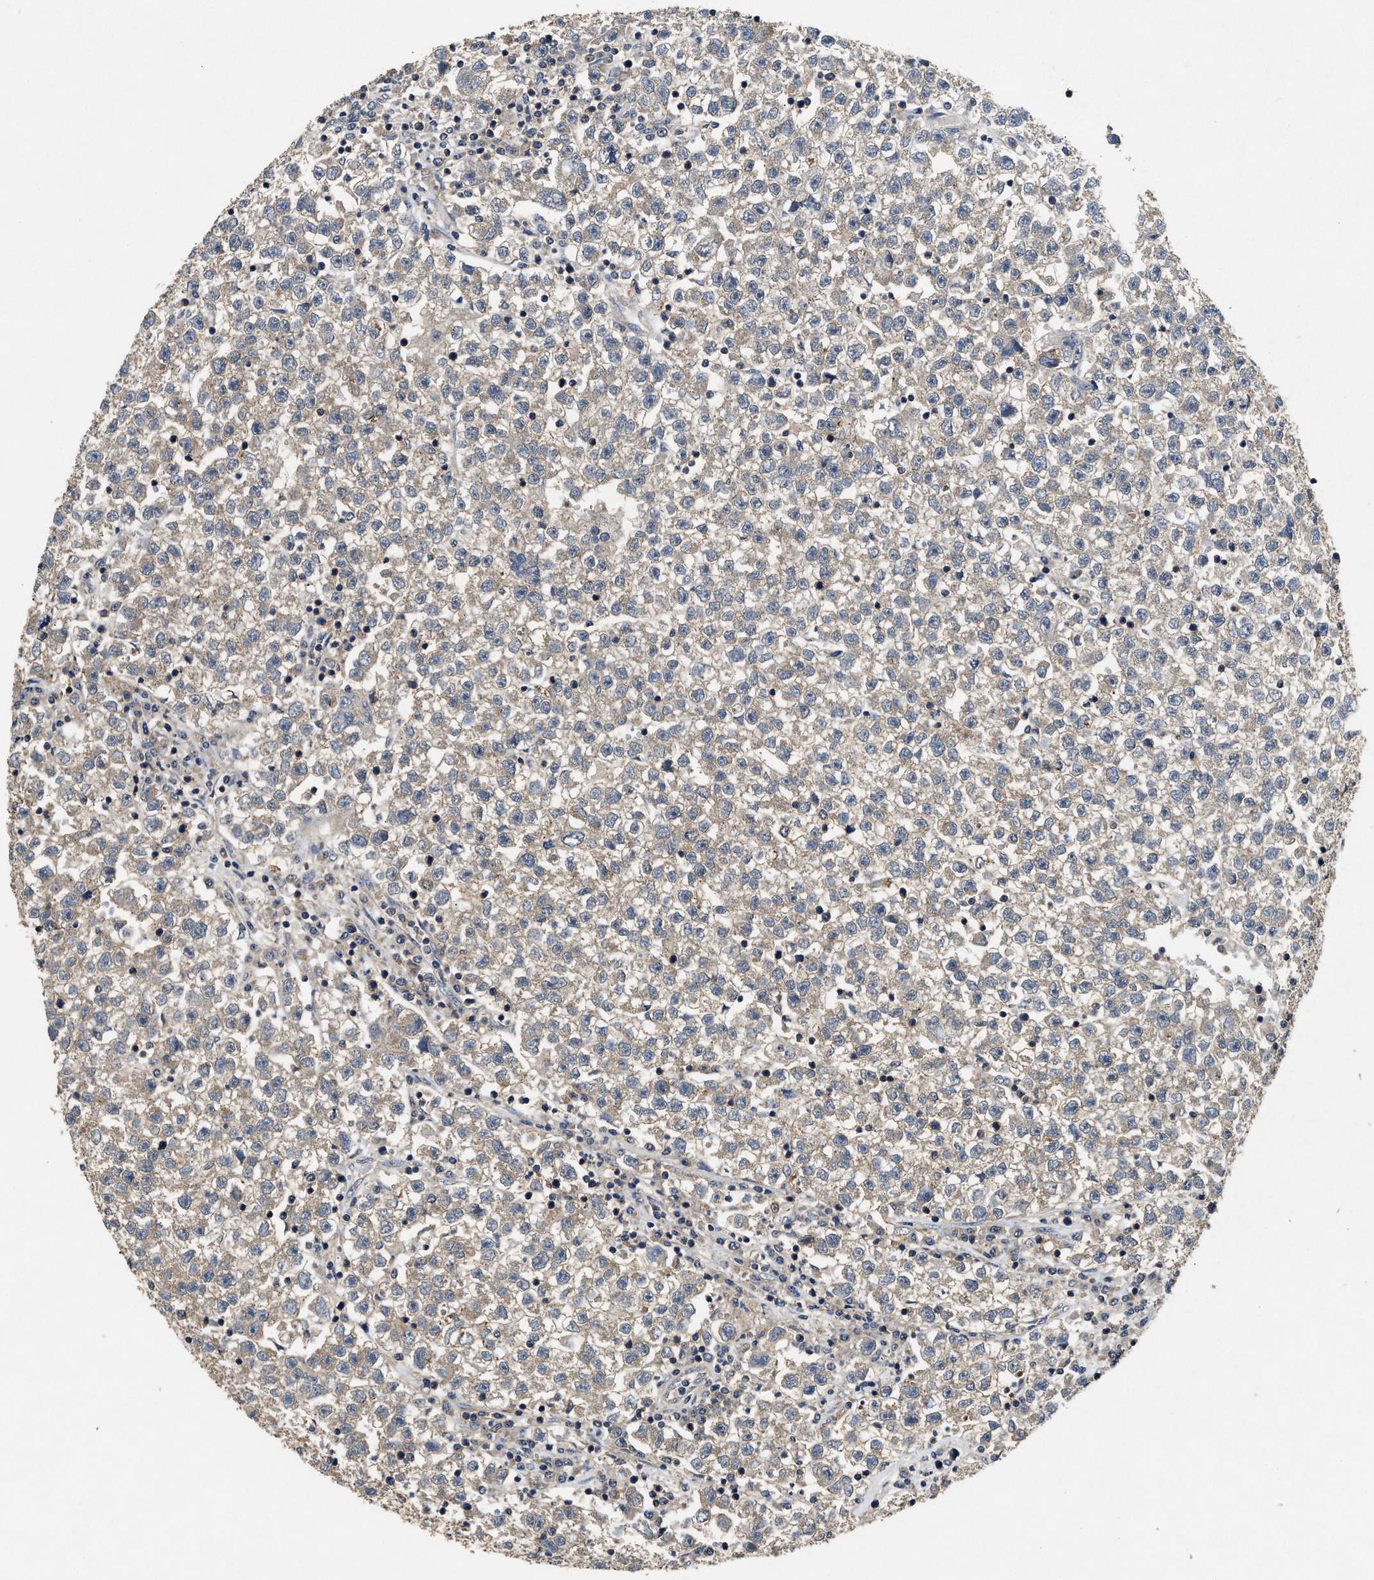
{"staining": {"intensity": "weak", "quantity": "25%-75%", "location": "cytoplasmic/membranous"}, "tissue": "testis cancer", "cell_type": "Tumor cells", "image_type": "cancer", "snomed": [{"axis": "morphology", "description": "Seminoma, NOS"}, {"axis": "topography", "description": "Testis"}], "caption": "Immunohistochemical staining of testis cancer (seminoma) reveals weak cytoplasmic/membranous protein expression in about 25%-75% of tumor cells. (DAB = brown stain, brightfield microscopy at high magnification).", "gene": "PDAP1", "patient": {"sex": "male", "age": 22}}